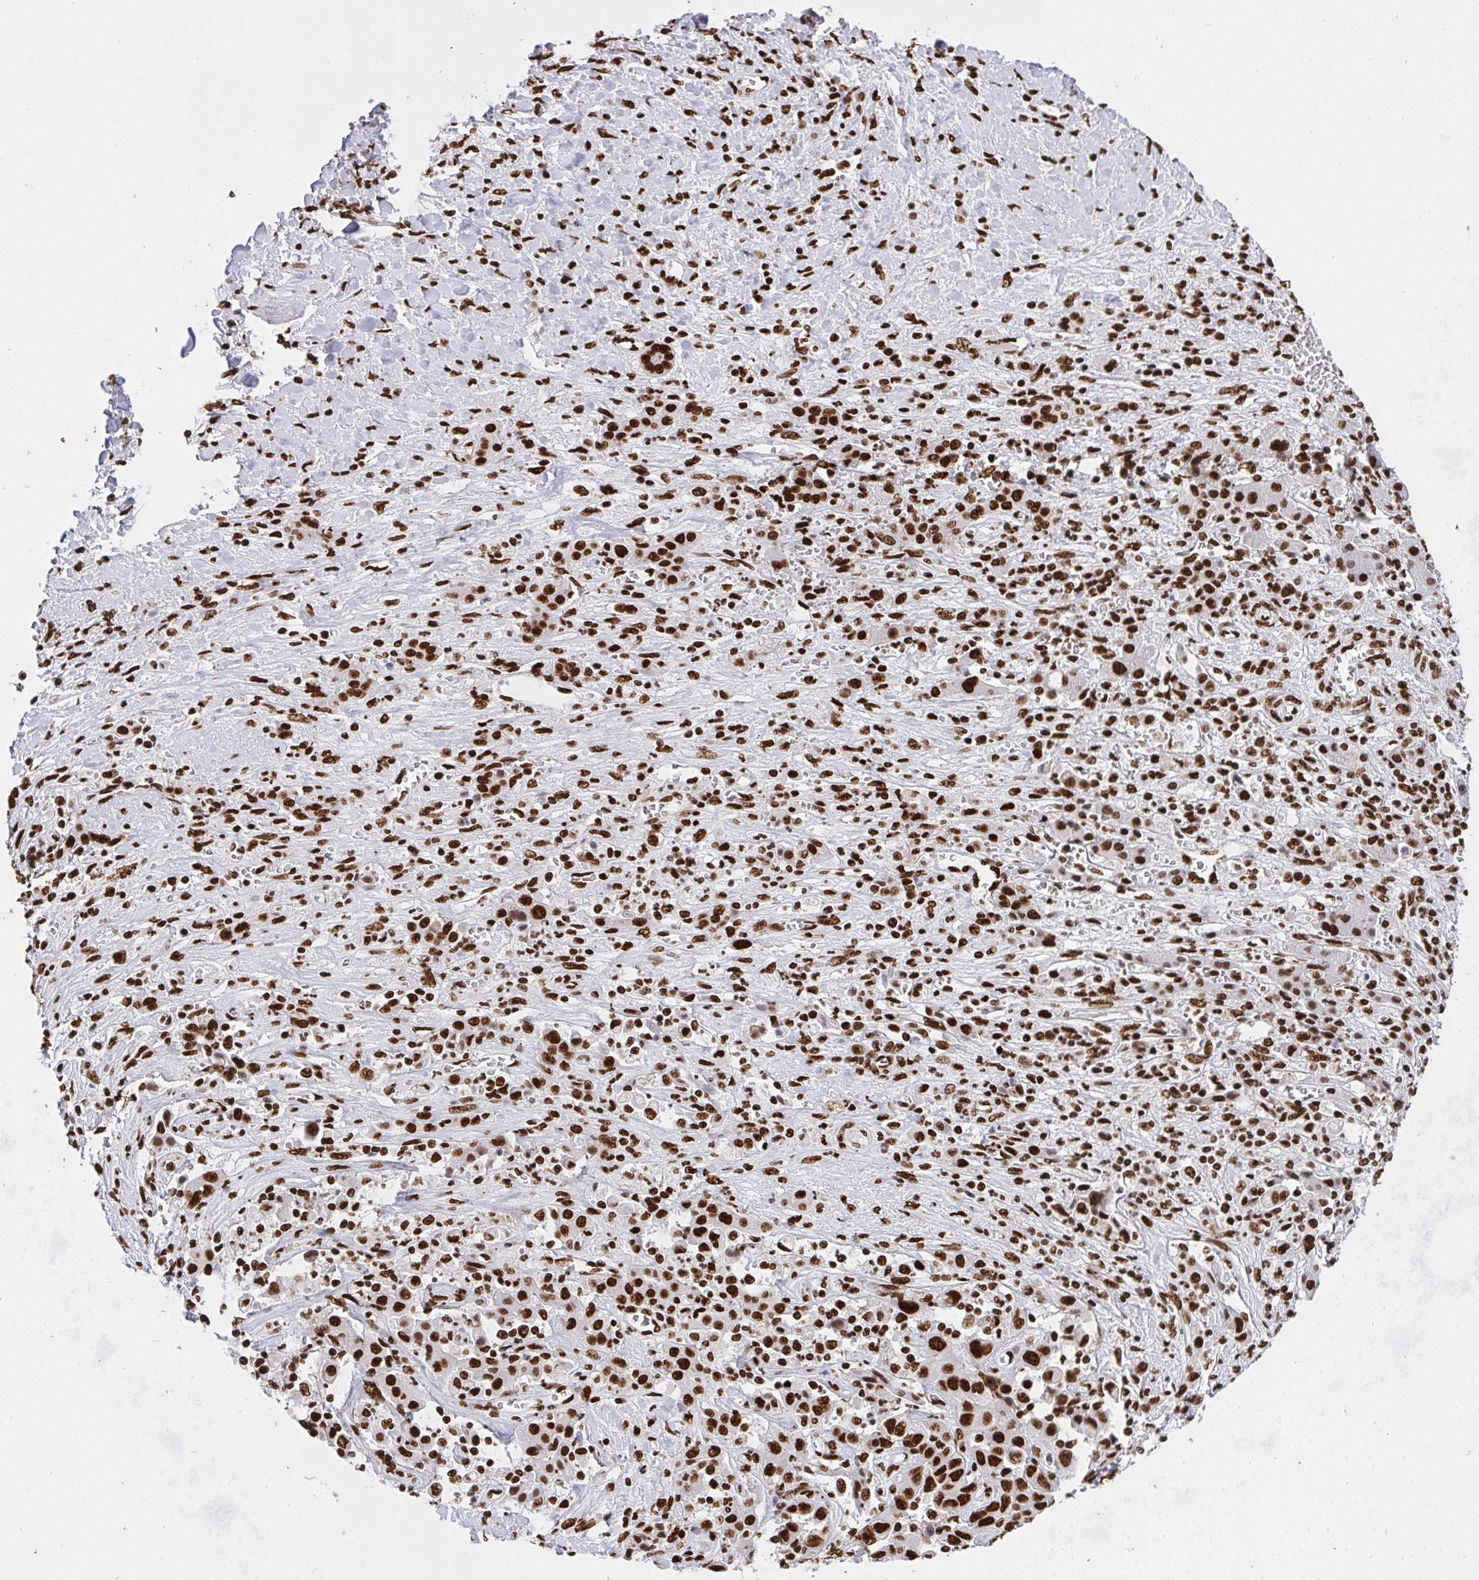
{"staining": {"intensity": "strong", "quantity": ">75%", "location": "nuclear"}, "tissue": "liver cancer", "cell_type": "Tumor cells", "image_type": "cancer", "snomed": [{"axis": "morphology", "description": "Cholangiocarcinoma"}, {"axis": "topography", "description": "Liver"}], "caption": "About >75% of tumor cells in cholangiocarcinoma (liver) show strong nuclear protein expression as visualized by brown immunohistochemical staining.", "gene": "HNRNPL", "patient": {"sex": "female", "age": 52}}